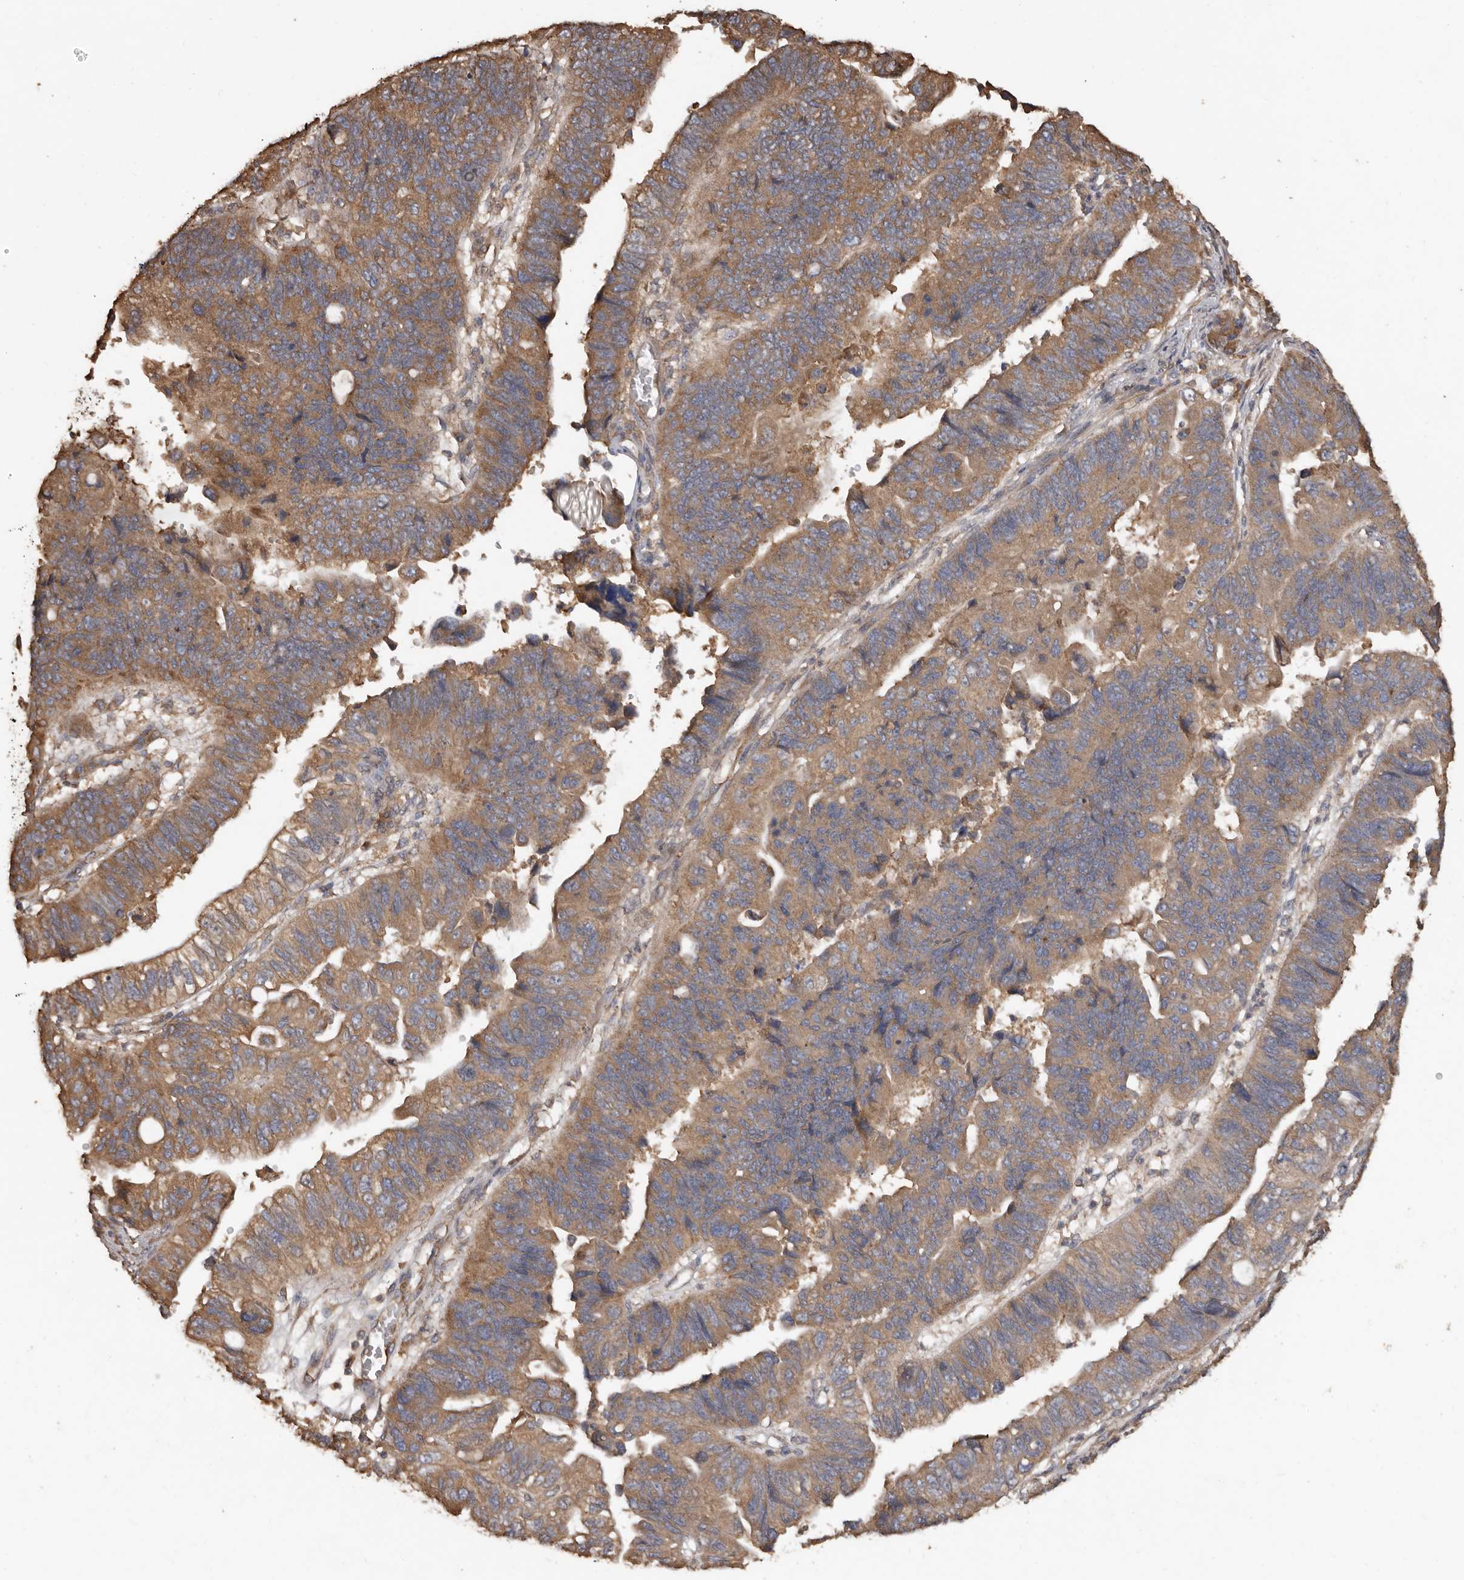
{"staining": {"intensity": "moderate", "quantity": ">75%", "location": "cytoplasmic/membranous"}, "tissue": "stomach cancer", "cell_type": "Tumor cells", "image_type": "cancer", "snomed": [{"axis": "morphology", "description": "Adenocarcinoma, NOS"}, {"axis": "topography", "description": "Stomach"}], "caption": "The micrograph demonstrates staining of stomach cancer, revealing moderate cytoplasmic/membranous protein expression (brown color) within tumor cells.", "gene": "FLCN", "patient": {"sex": "male", "age": 59}}